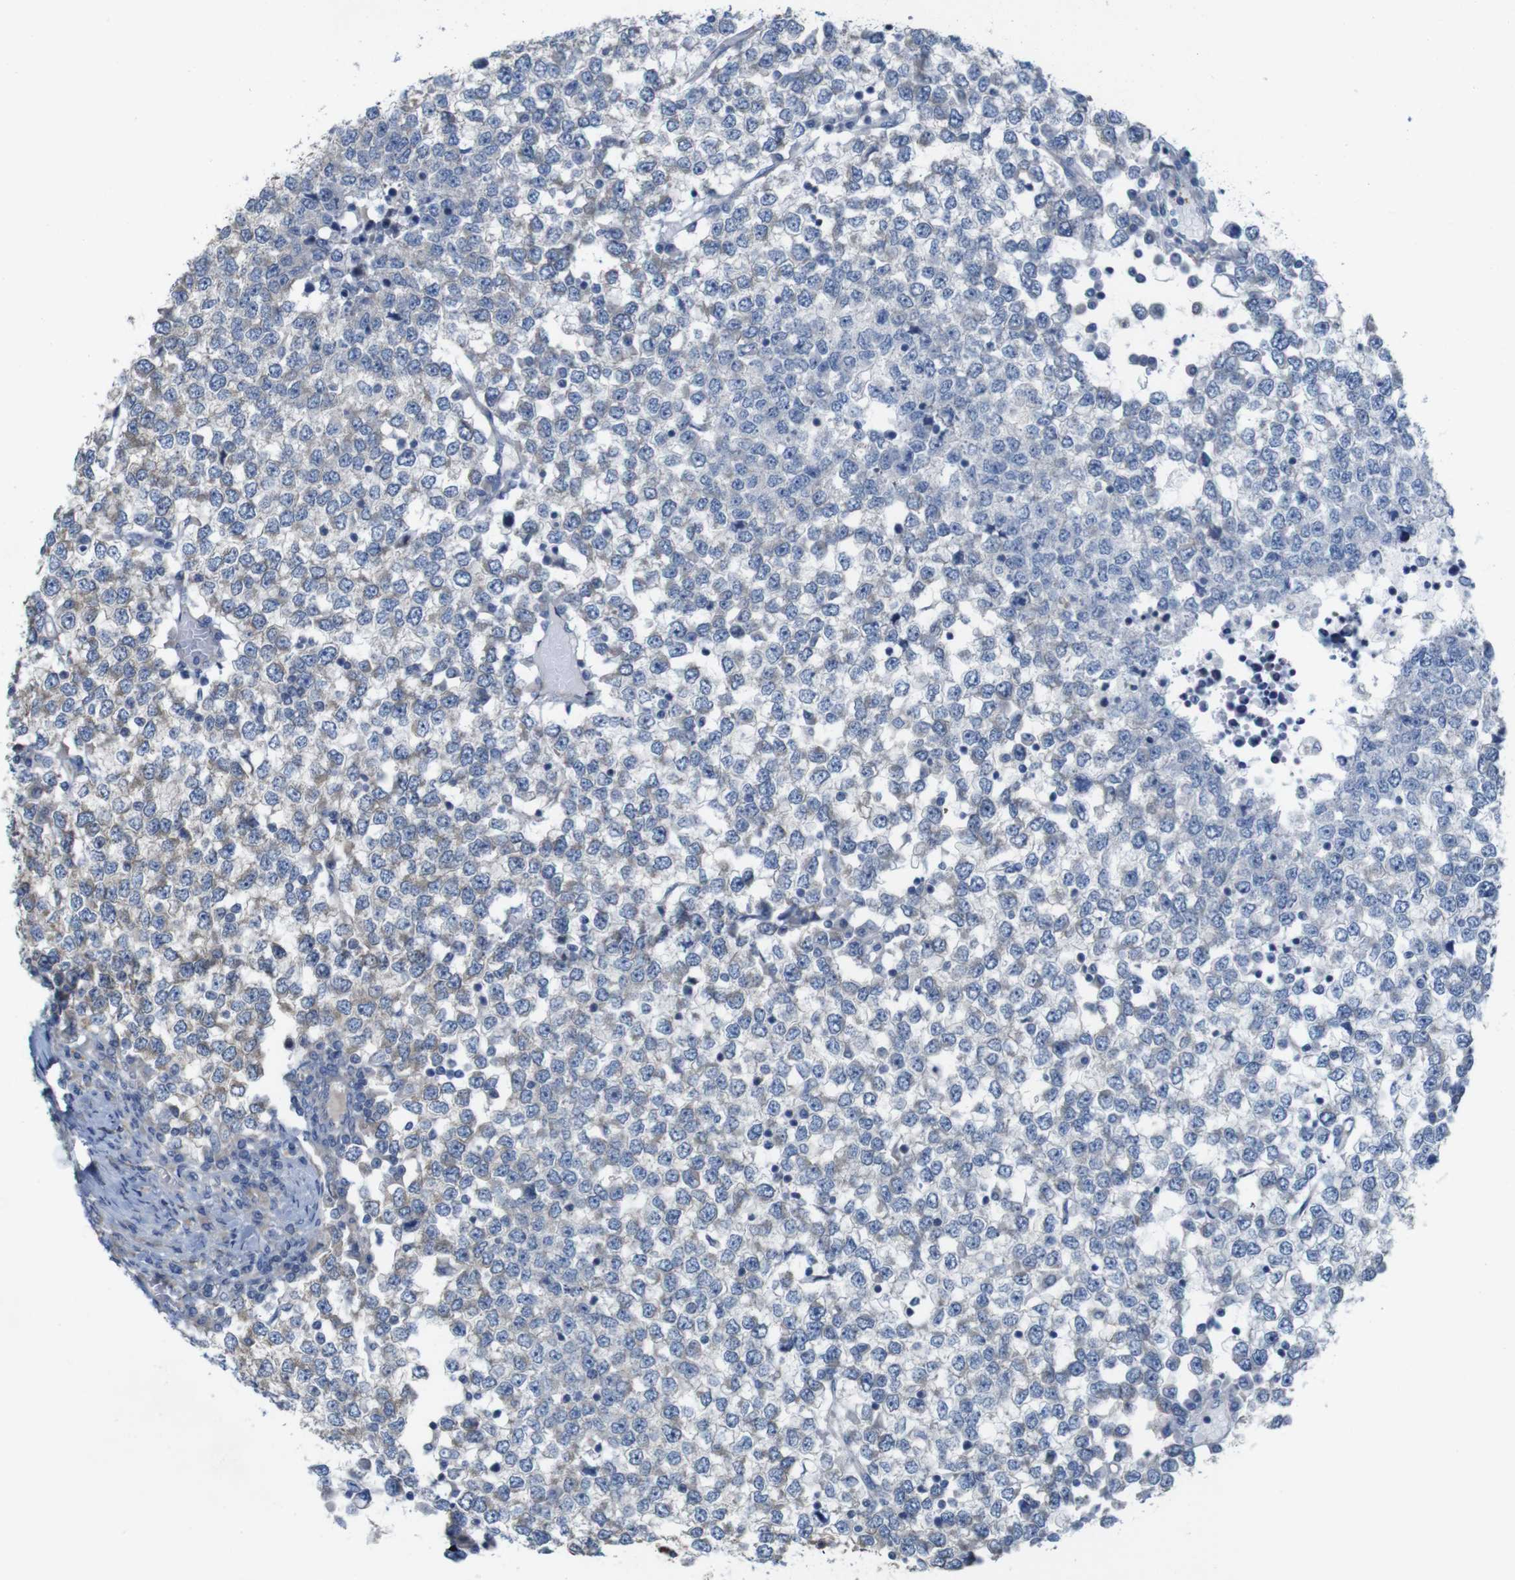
{"staining": {"intensity": "weak", "quantity": "25%-75%", "location": "cytoplasmic/membranous"}, "tissue": "testis cancer", "cell_type": "Tumor cells", "image_type": "cancer", "snomed": [{"axis": "morphology", "description": "Seminoma, NOS"}, {"axis": "topography", "description": "Testis"}], "caption": "Weak cytoplasmic/membranous protein staining is appreciated in about 25%-75% of tumor cells in testis cancer (seminoma).", "gene": "MYEOV", "patient": {"sex": "male", "age": 65}}